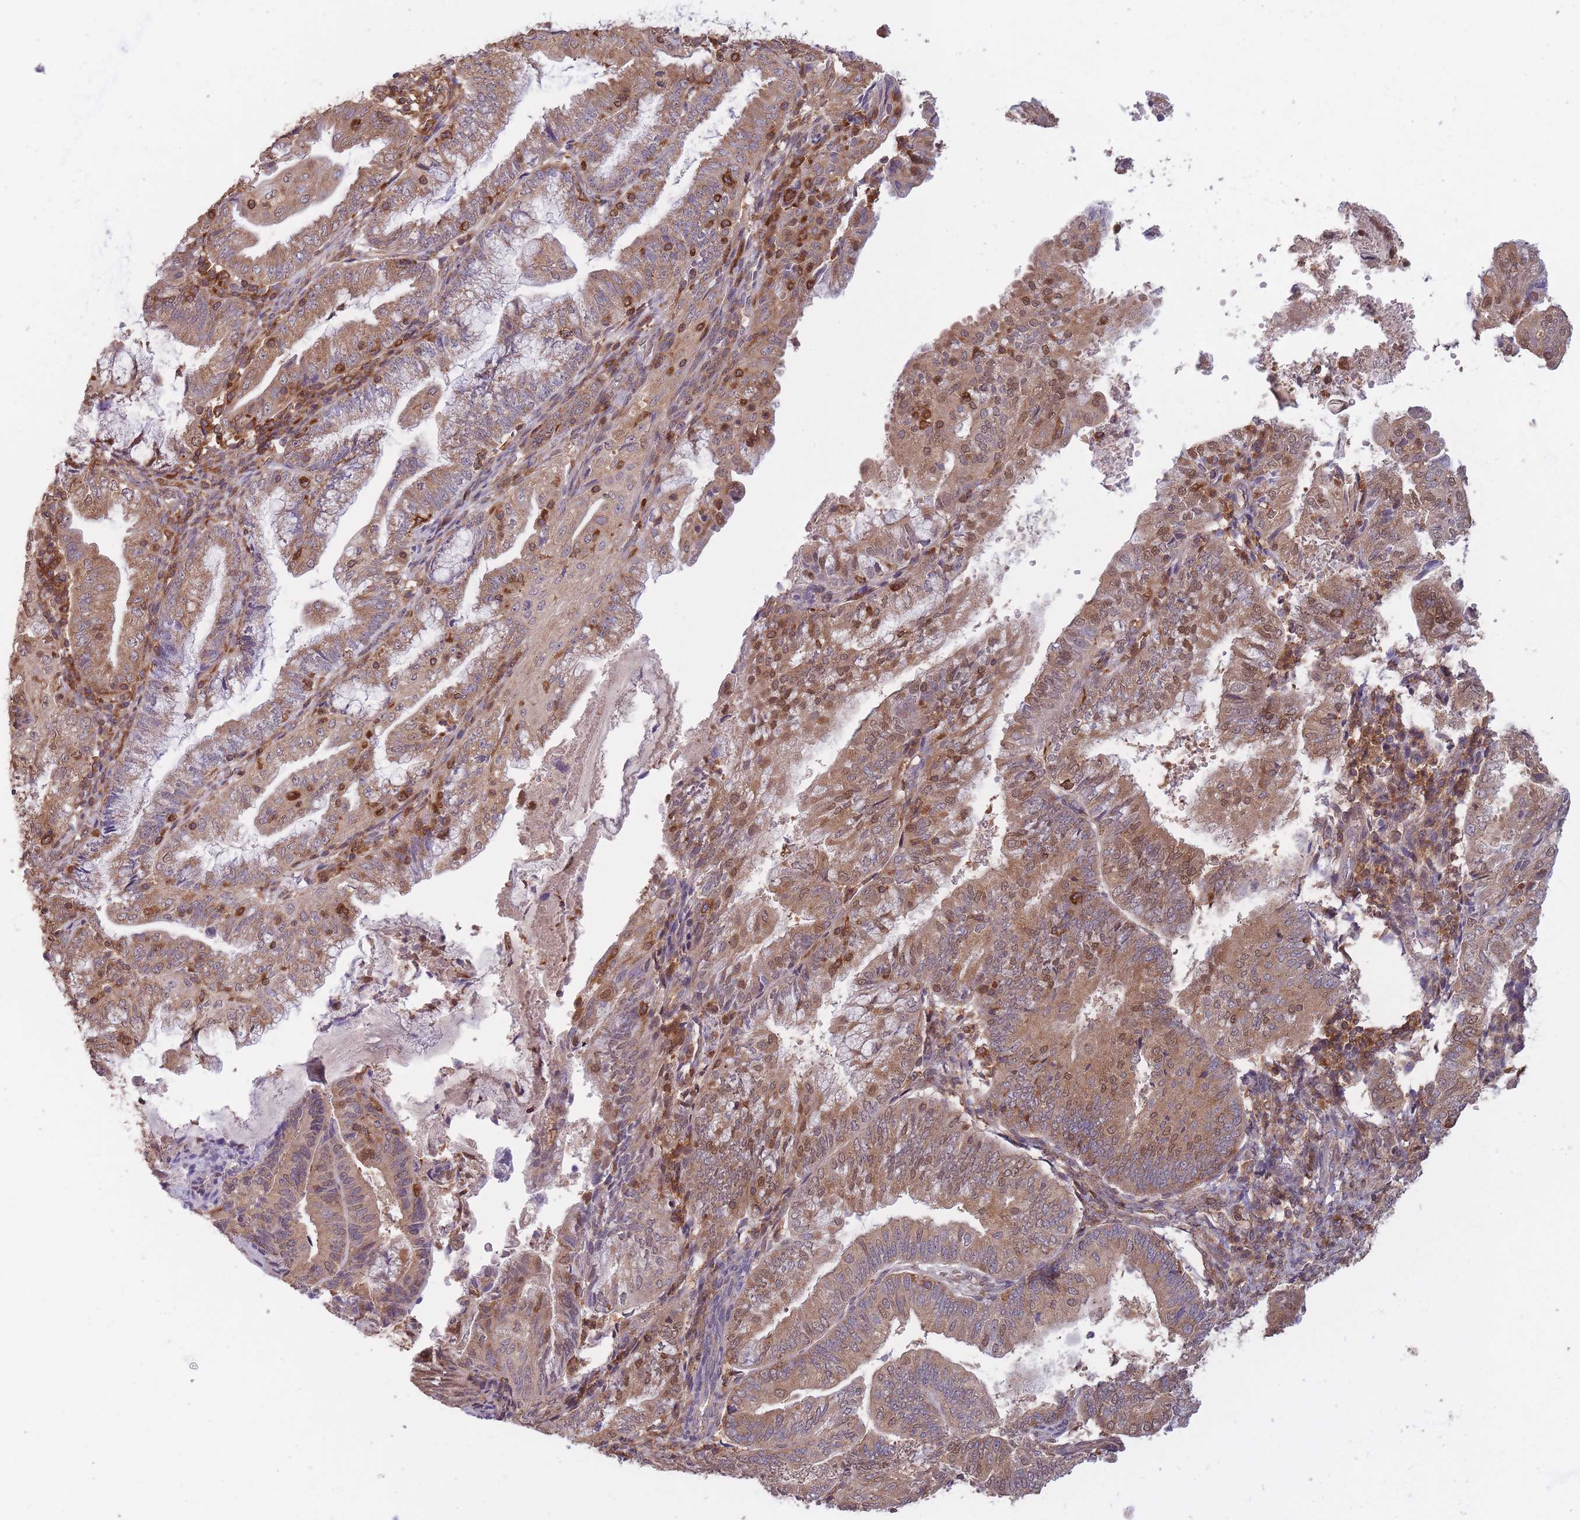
{"staining": {"intensity": "moderate", "quantity": ">75%", "location": "cytoplasmic/membranous,nuclear"}, "tissue": "endometrial cancer", "cell_type": "Tumor cells", "image_type": "cancer", "snomed": [{"axis": "morphology", "description": "Adenocarcinoma, NOS"}, {"axis": "topography", "description": "Endometrium"}], "caption": "A medium amount of moderate cytoplasmic/membranous and nuclear staining is identified in about >75% of tumor cells in endometrial cancer tissue.", "gene": "GMIP", "patient": {"sex": "female", "age": 55}}